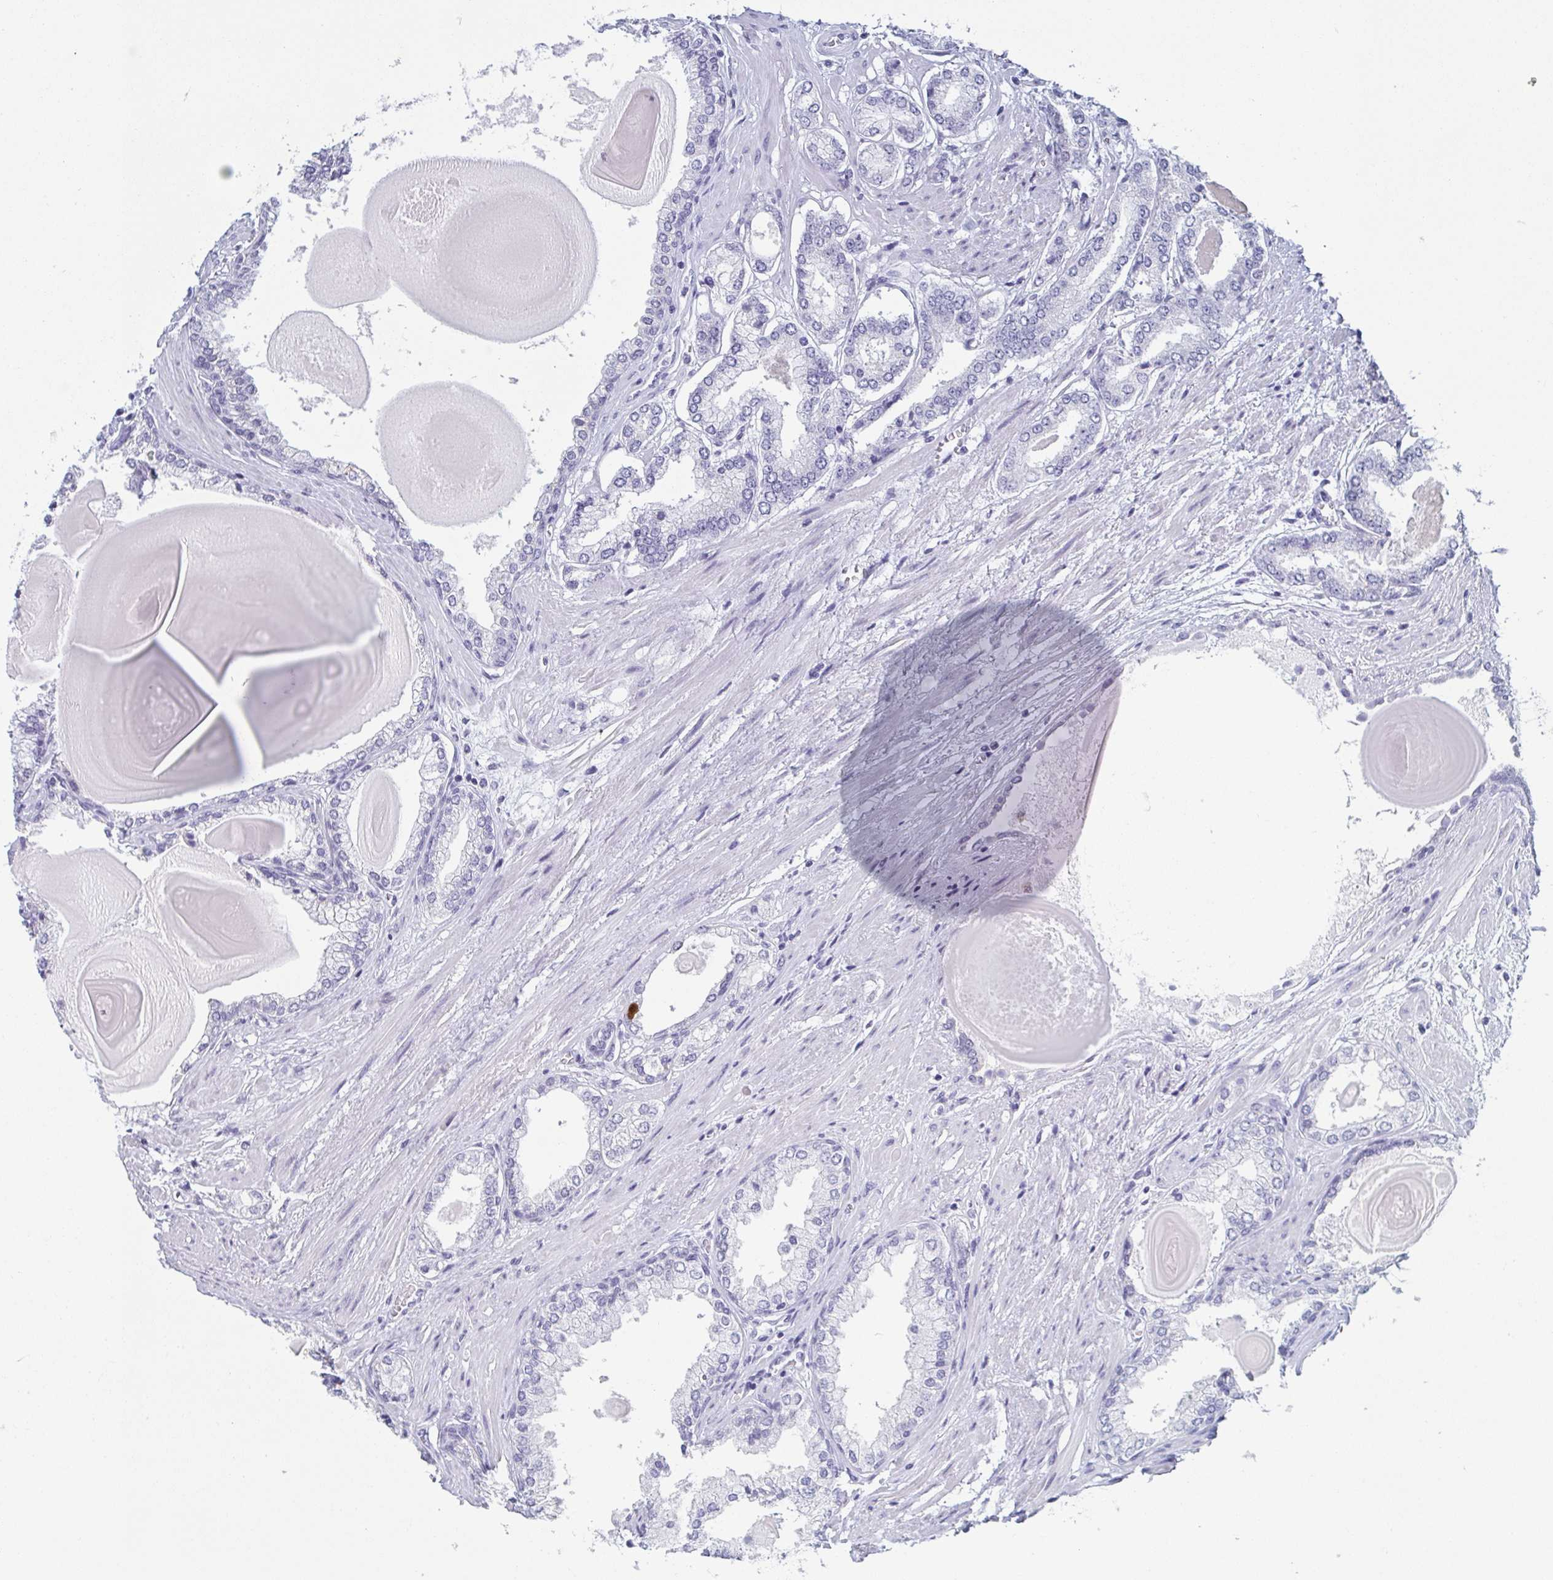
{"staining": {"intensity": "negative", "quantity": "none", "location": "none"}, "tissue": "prostate cancer", "cell_type": "Tumor cells", "image_type": "cancer", "snomed": [{"axis": "morphology", "description": "Adenocarcinoma, Low grade"}, {"axis": "topography", "description": "Prostate"}], "caption": "Histopathology image shows no protein staining in tumor cells of prostate cancer (low-grade adenocarcinoma) tissue.", "gene": "REG4", "patient": {"sex": "male", "age": 64}}